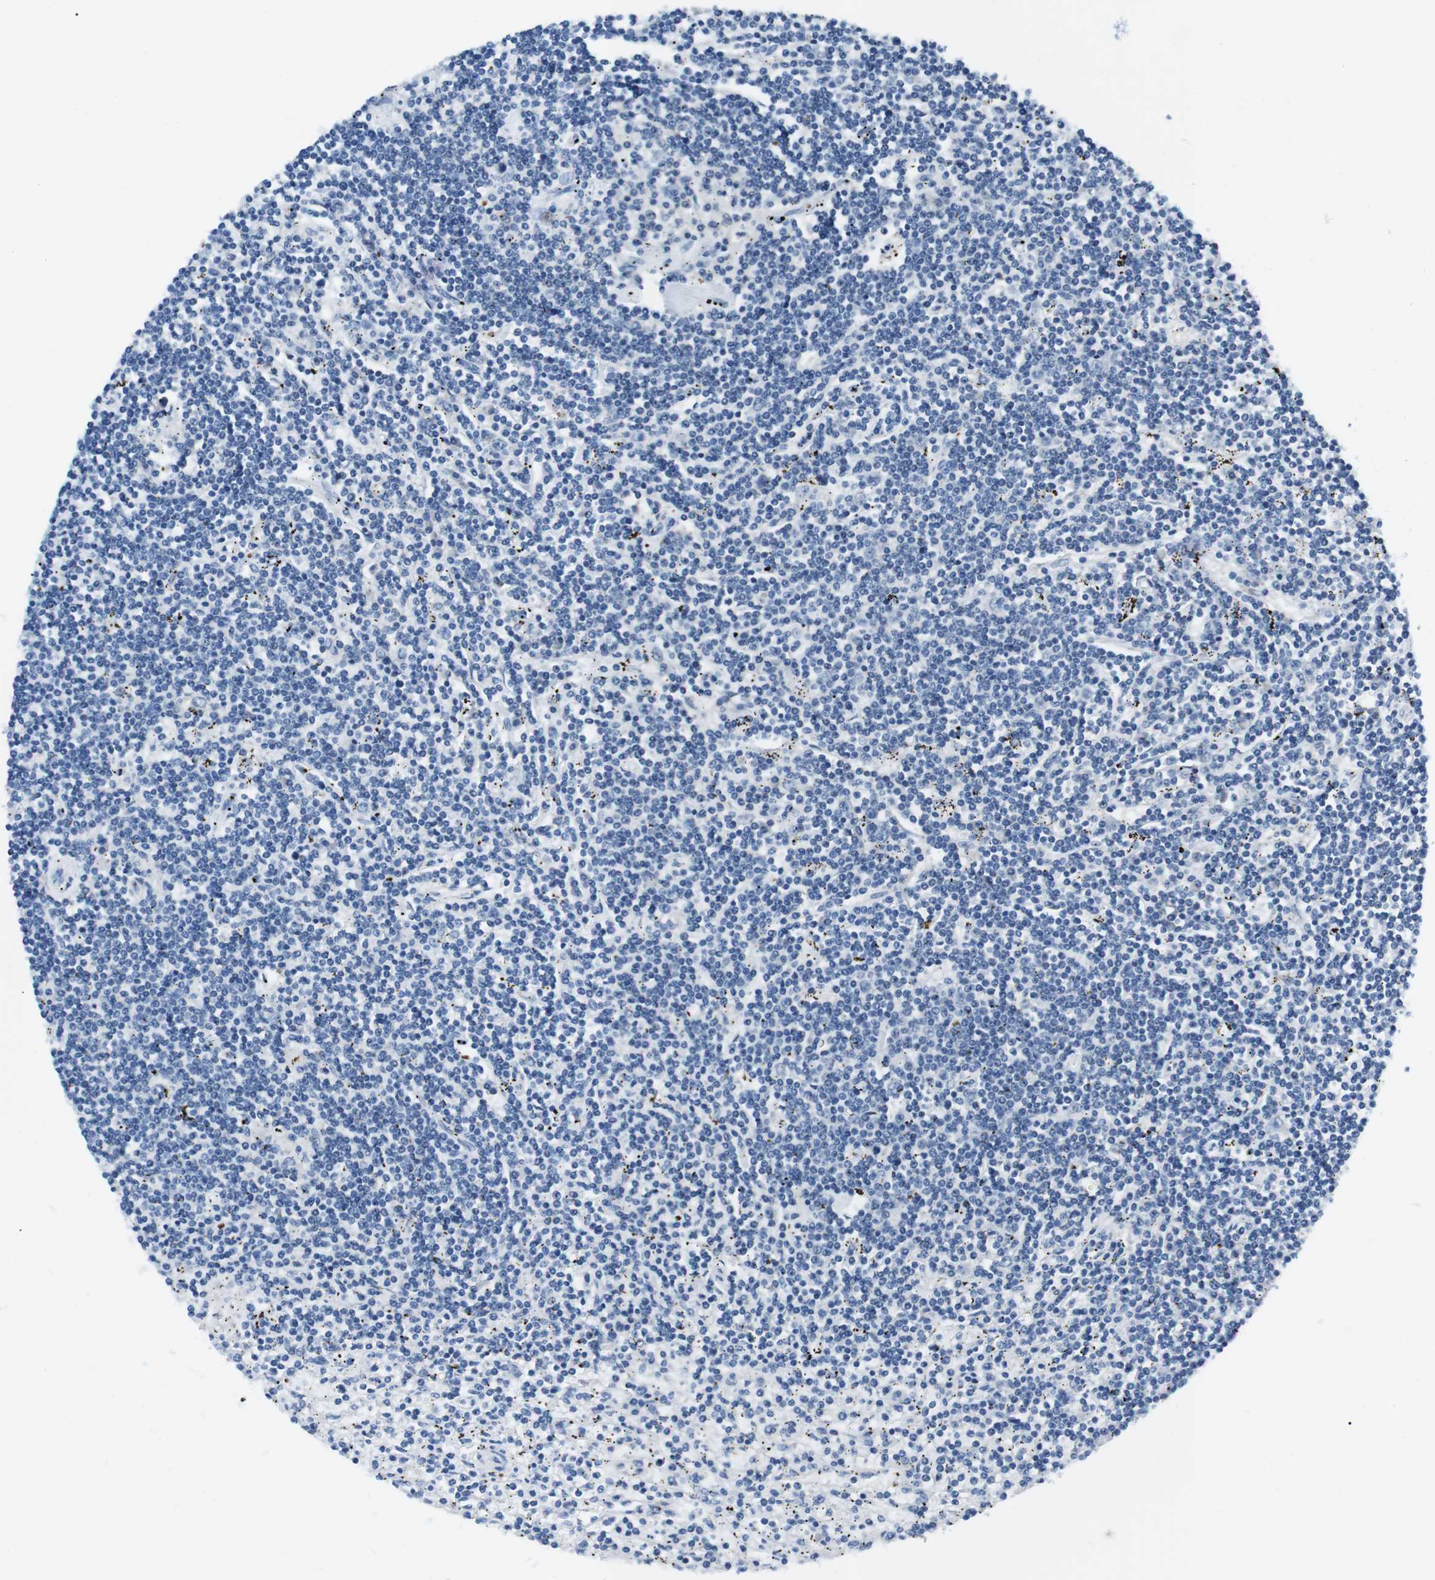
{"staining": {"intensity": "negative", "quantity": "none", "location": "none"}, "tissue": "lymphoma", "cell_type": "Tumor cells", "image_type": "cancer", "snomed": [{"axis": "morphology", "description": "Malignant lymphoma, non-Hodgkin's type, Low grade"}, {"axis": "topography", "description": "Spleen"}], "caption": "IHC image of neoplastic tissue: malignant lymphoma, non-Hodgkin's type (low-grade) stained with DAB (3,3'-diaminobenzidine) demonstrates no significant protein expression in tumor cells. (Immunohistochemistry (ihc), brightfield microscopy, high magnification).", "gene": "PHLDA1", "patient": {"sex": "male", "age": 76}}